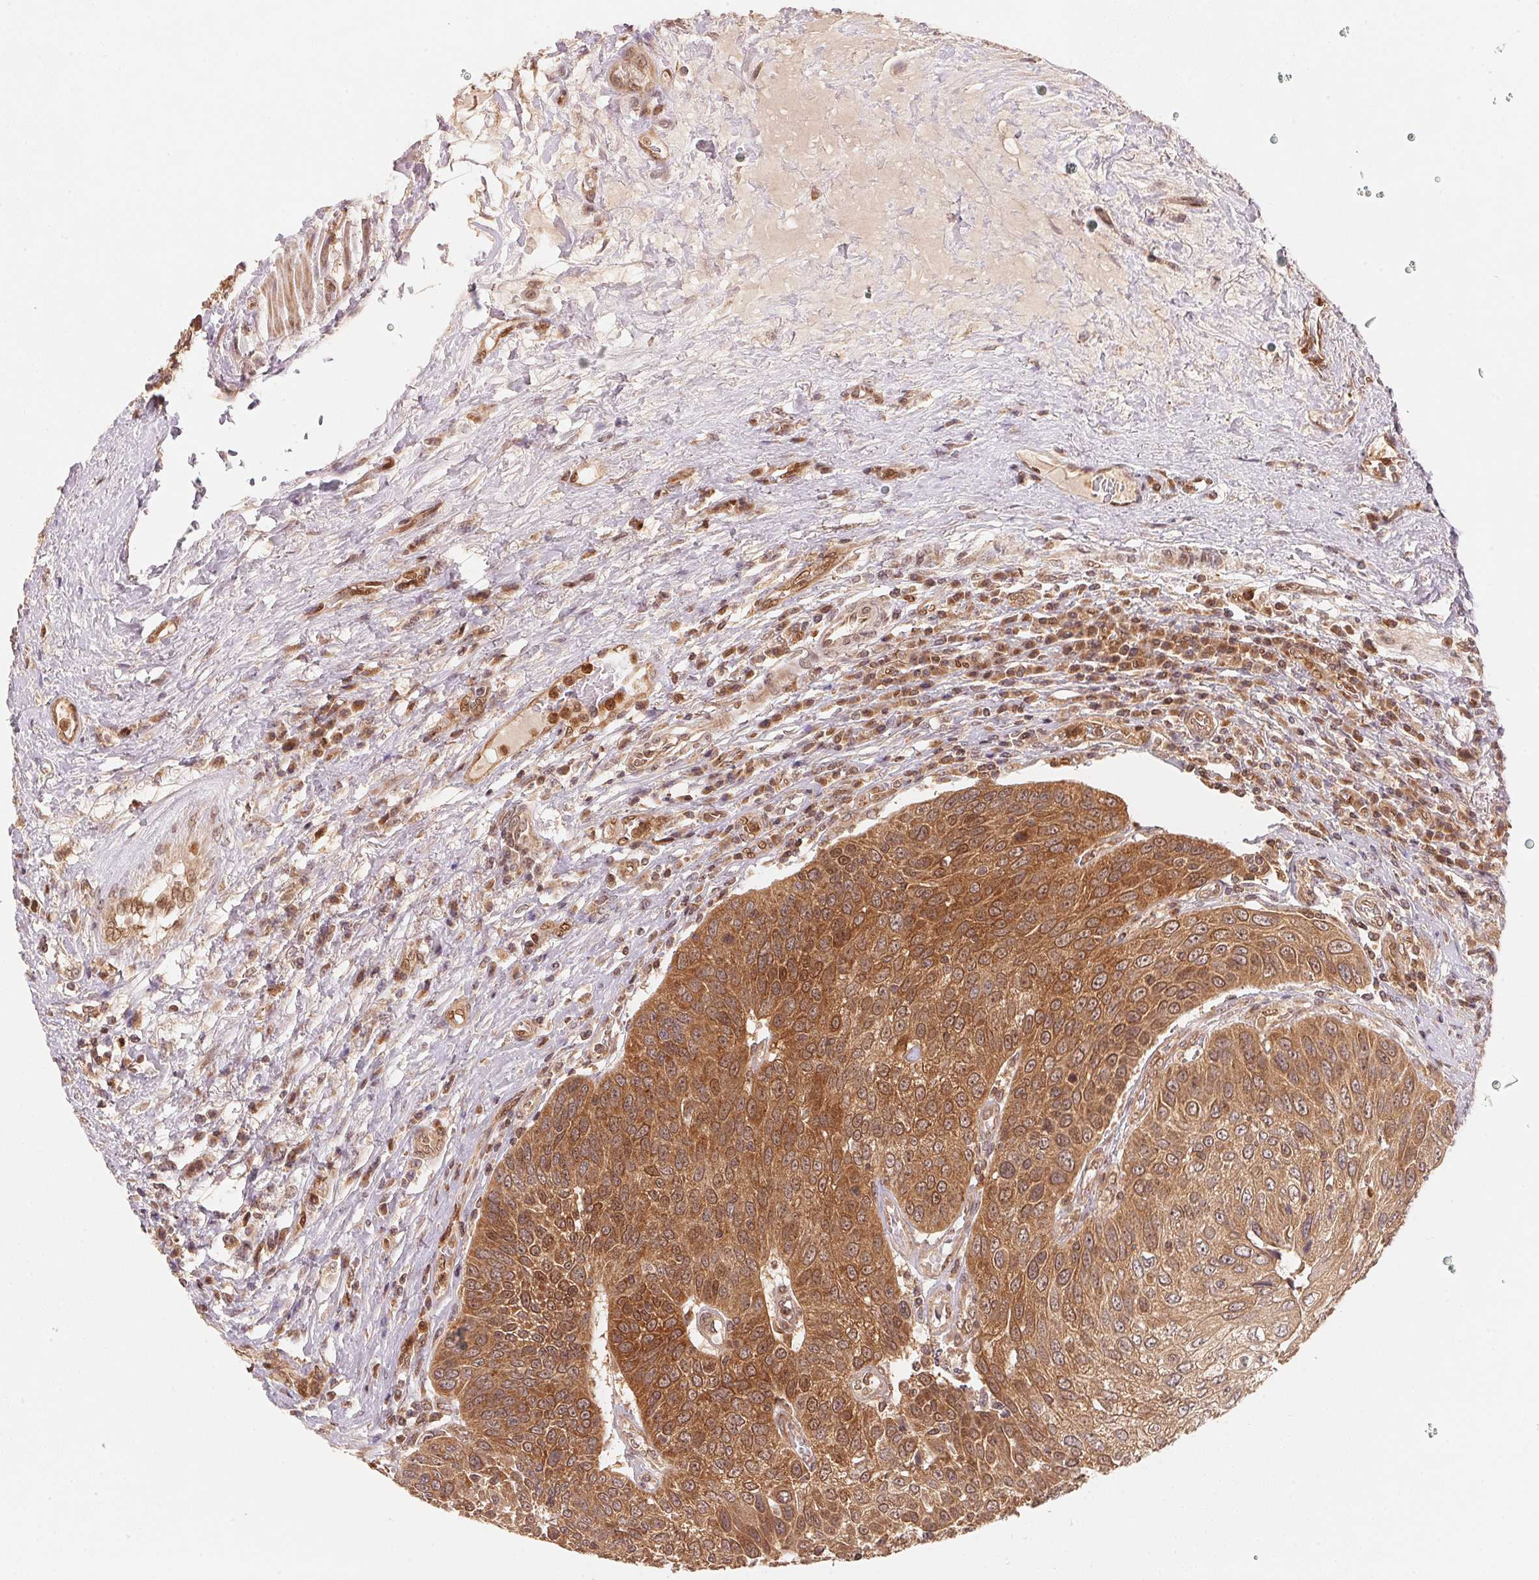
{"staining": {"intensity": "strong", "quantity": ">75%", "location": "cytoplasmic/membranous,nuclear"}, "tissue": "urothelial cancer", "cell_type": "Tumor cells", "image_type": "cancer", "snomed": [{"axis": "morphology", "description": "Urothelial carcinoma, High grade"}, {"axis": "topography", "description": "Urinary bladder"}], "caption": "A photomicrograph of human urothelial carcinoma (high-grade) stained for a protein displays strong cytoplasmic/membranous and nuclear brown staining in tumor cells.", "gene": "CCDC102B", "patient": {"sex": "female", "age": 70}}